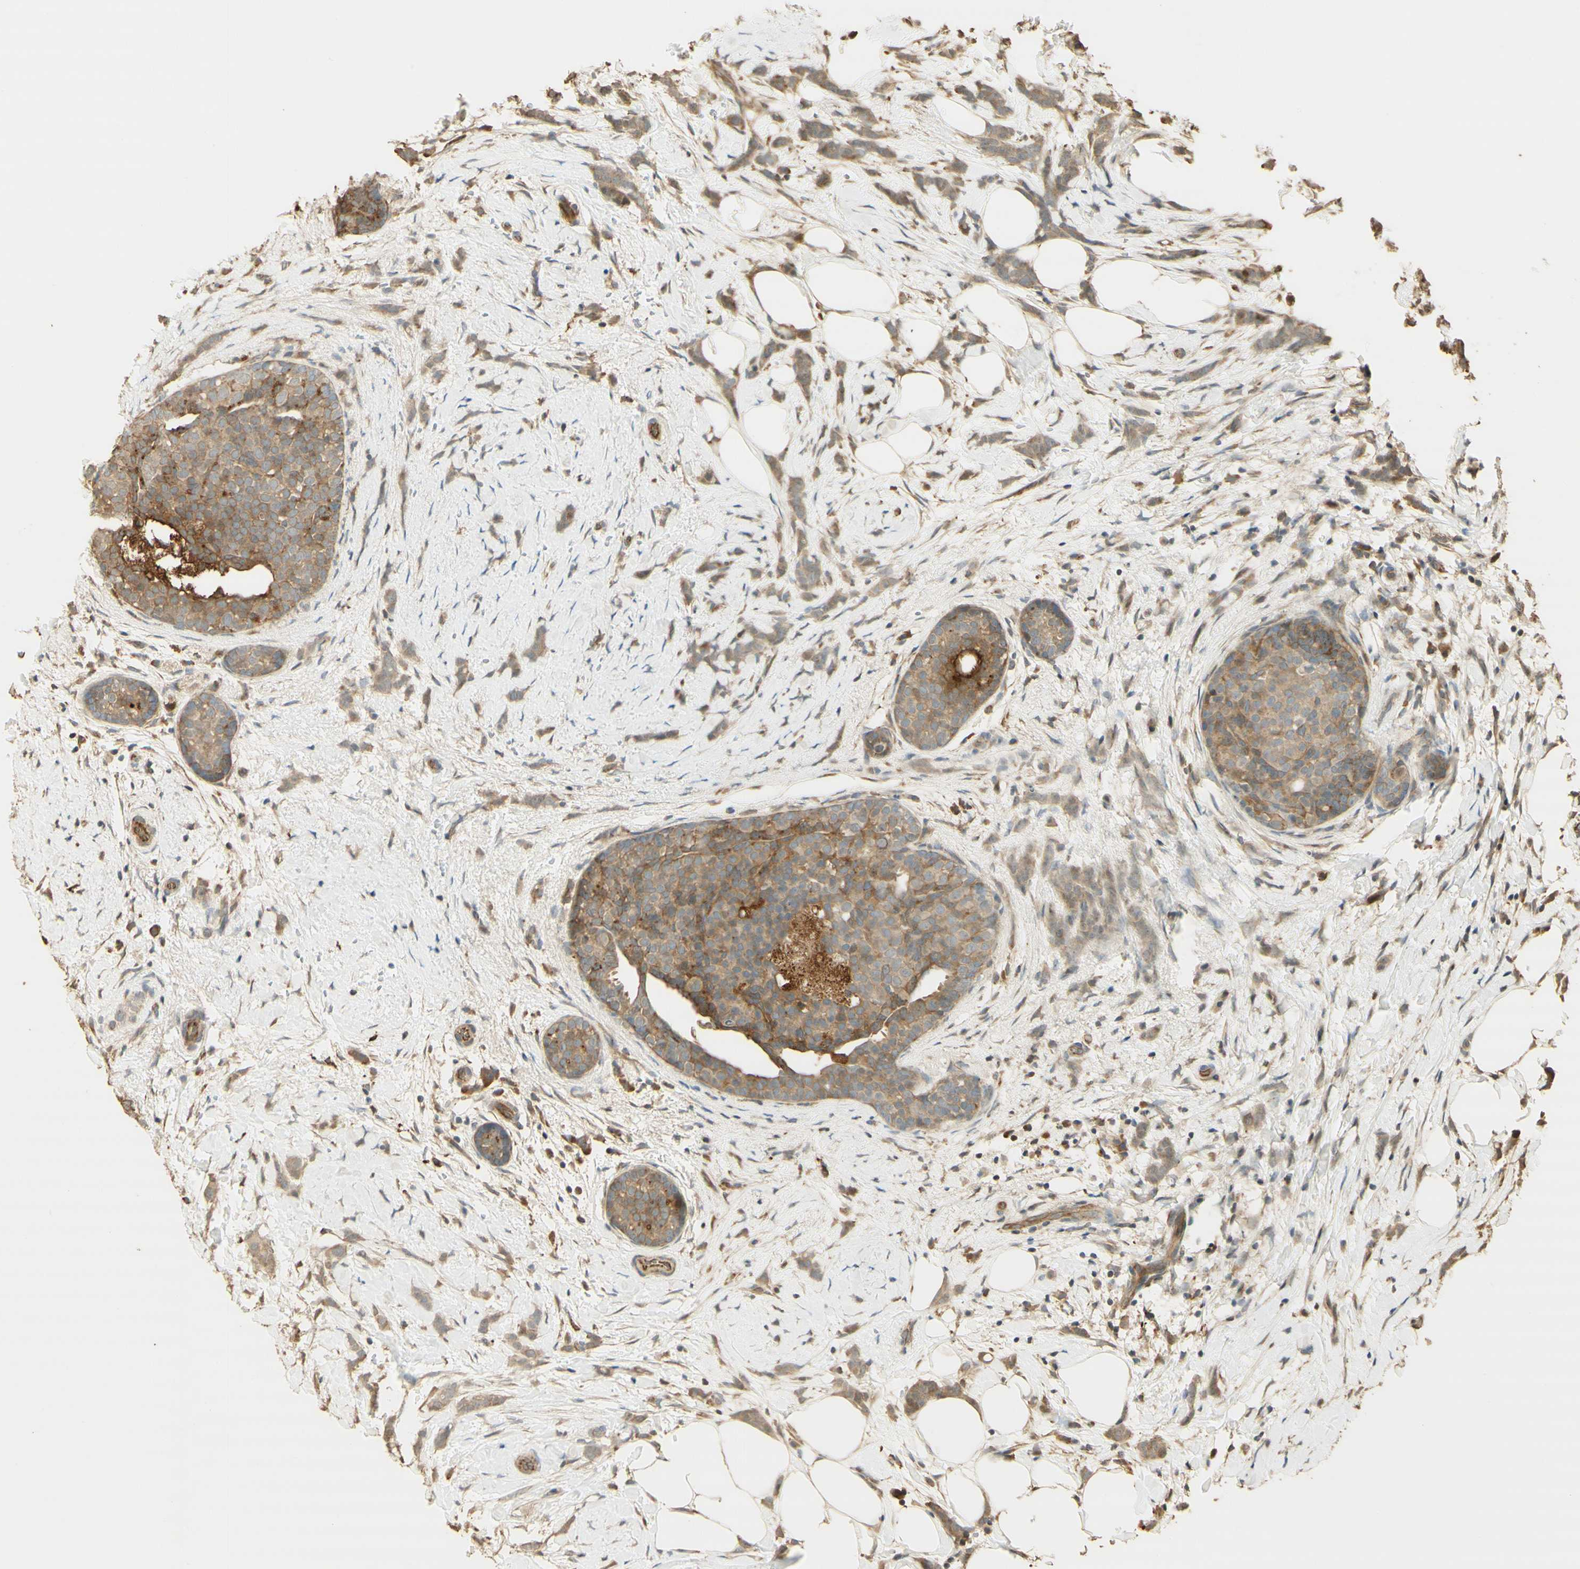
{"staining": {"intensity": "moderate", "quantity": "25%-75%", "location": "cytoplasmic/membranous"}, "tissue": "breast cancer", "cell_type": "Tumor cells", "image_type": "cancer", "snomed": [{"axis": "morphology", "description": "Lobular carcinoma, in situ"}, {"axis": "morphology", "description": "Lobular carcinoma"}, {"axis": "topography", "description": "Breast"}], "caption": "Immunohistochemistry of human lobular carcinoma (breast) shows medium levels of moderate cytoplasmic/membranous expression in approximately 25%-75% of tumor cells.", "gene": "AGER", "patient": {"sex": "female", "age": 41}}